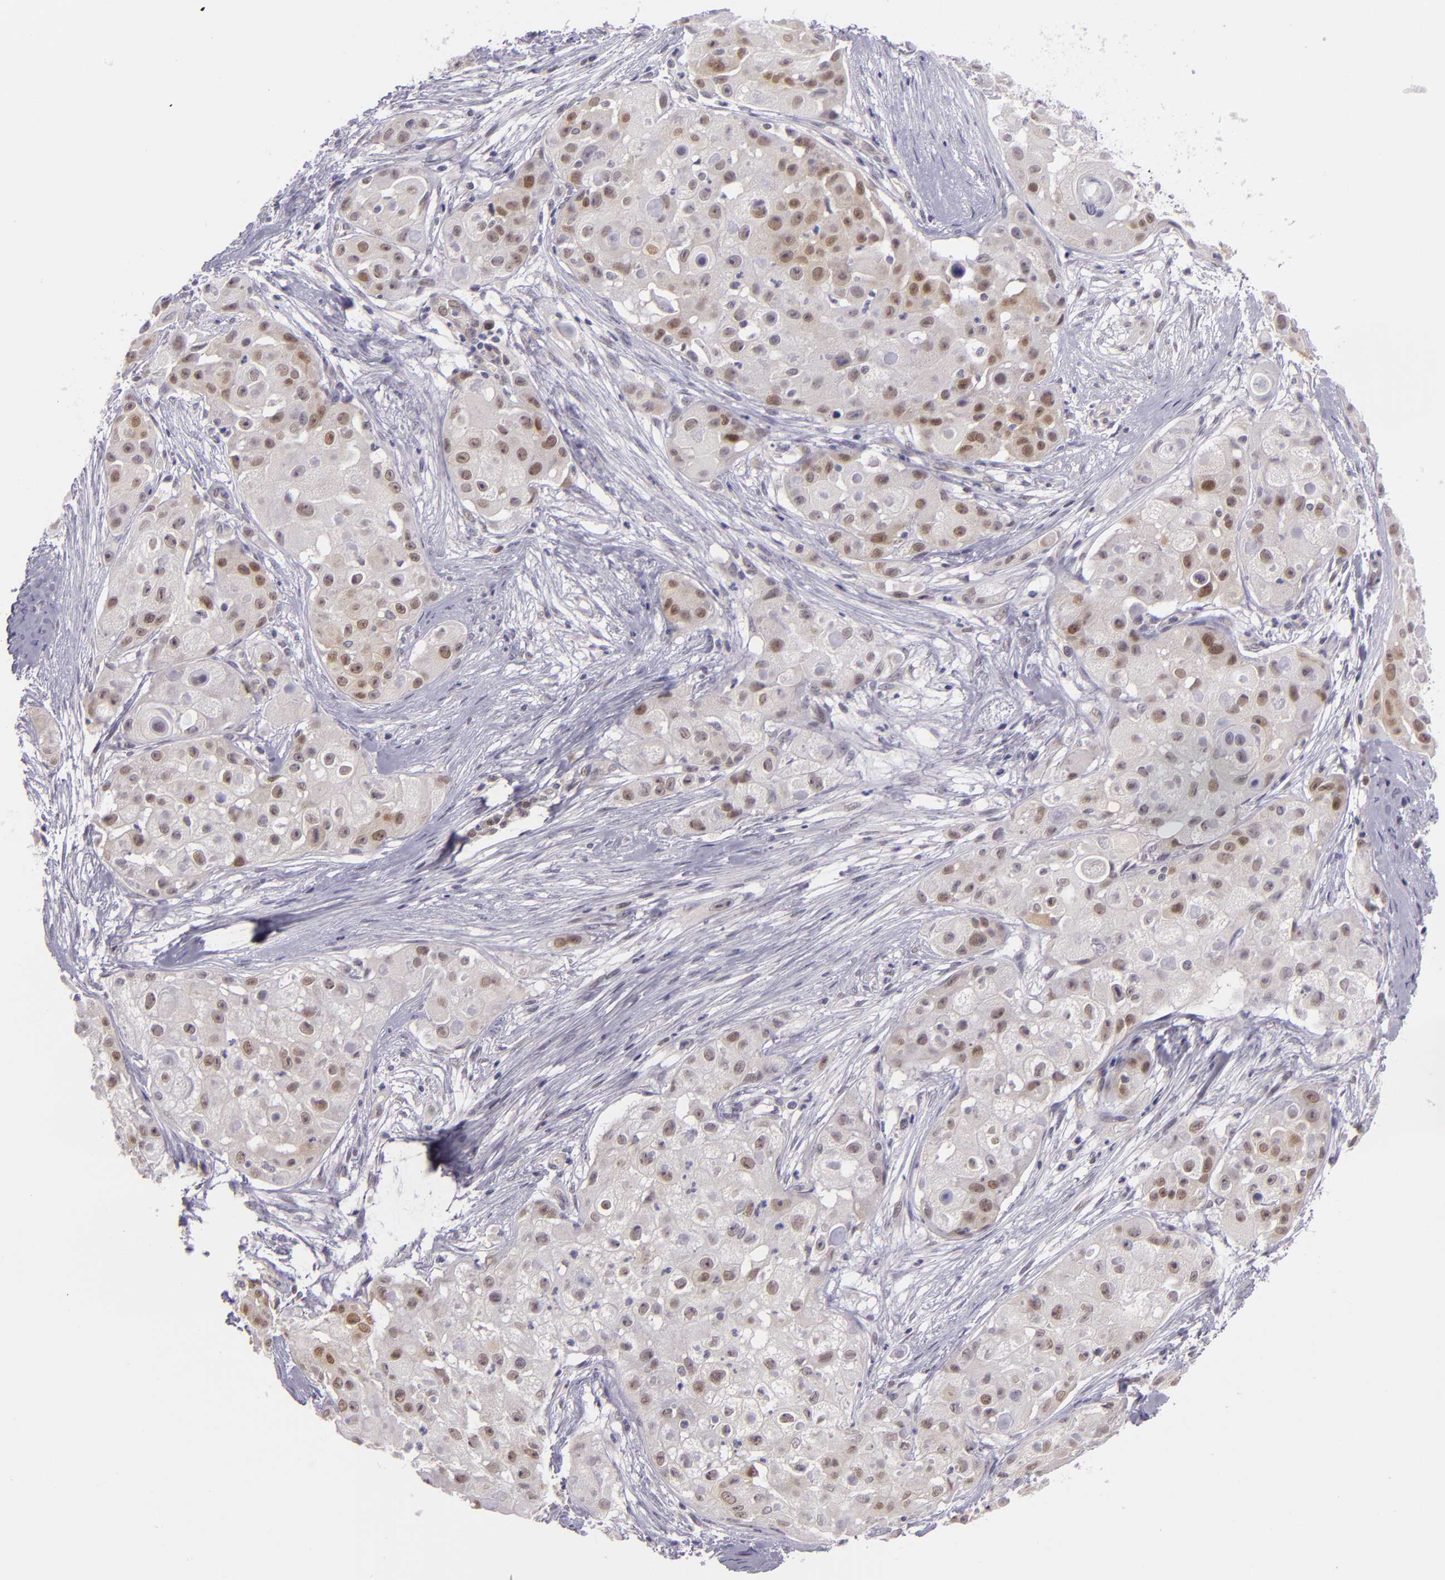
{"staining": {"intensity": "moderate", "quantity": "<25%", "location": "cytoplasmic/membranous,nuclear"}, "tissue": "skin cancer", "cell_type": "Tumor cells", "image_type": "cancer", "snomed": [{"axis": "morphology", "description": "Squamous cell carcinoma, NOS"}, {"axis": "topography", "description": "Skin"}], "caption": "IHC (DAB (3,3'-diaminobenzidine)) staining of skin cancer displays moderate cytoplasmic/membranous and nuclear protein positivity in about <25% of tumor cells.", "gene": "CSE1L", "patient": {"sex": "female", "age": 57}}